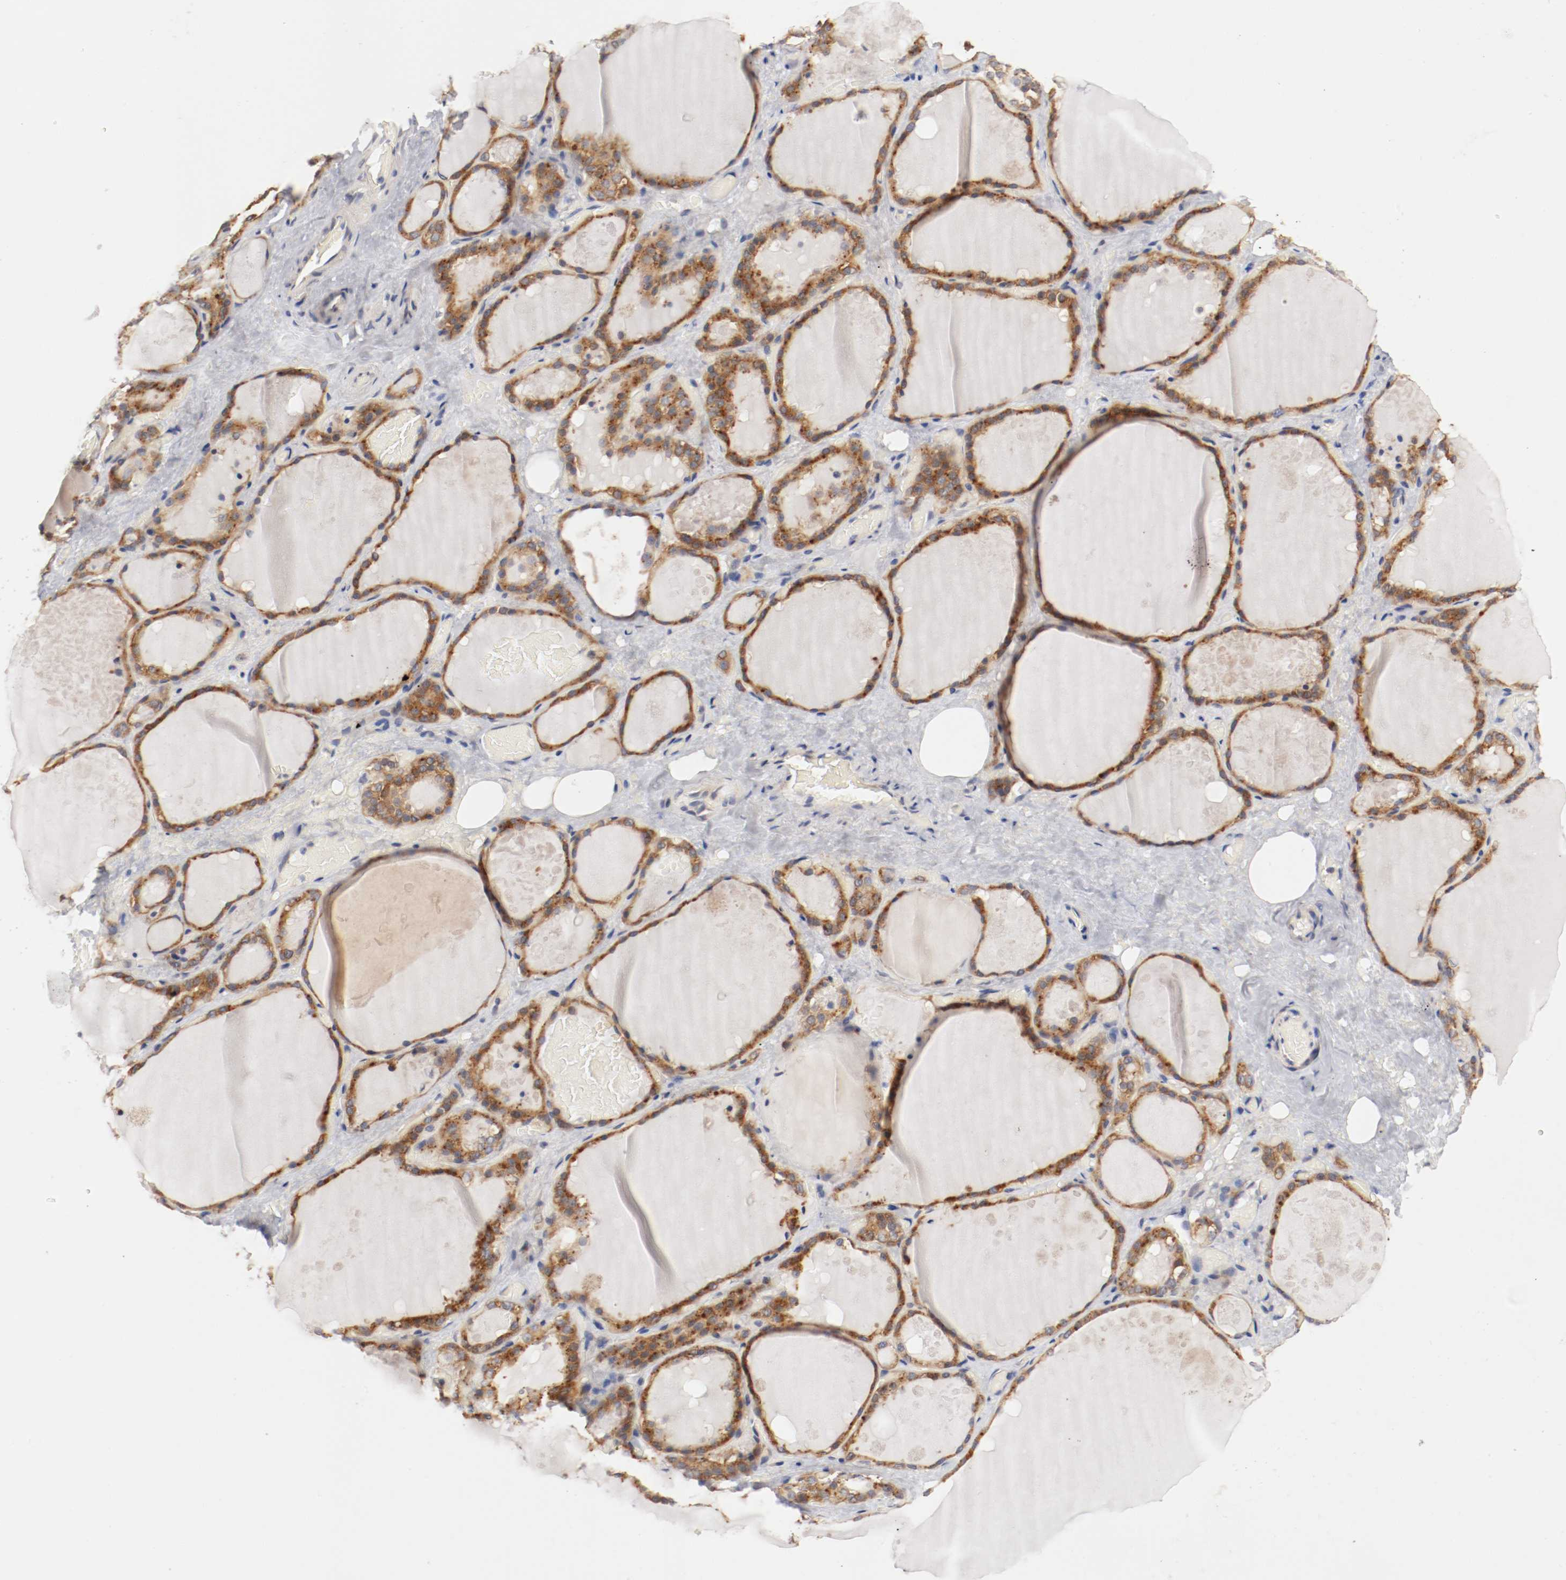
{"staining": {"intensity": "strong", "quantity": ">75%", "location": "cytoplasmic/membranous"}, "tissue": "thyroid gland", "cell_type": "Glandular cells", "image_type": "normal", "snomed": [{"axis": "morphology", "description": "Normal tissue, NOS"}, {"axis": "topography", "description": "Thyroid gland"}], "caption": "Protein analysis of benign thyroid gland displays strong cytoplasmic/membranous staining in approximately >75% of glandular cells.", "gene": "FKBP3", "patient": {"sex": "male", "age": 61}}